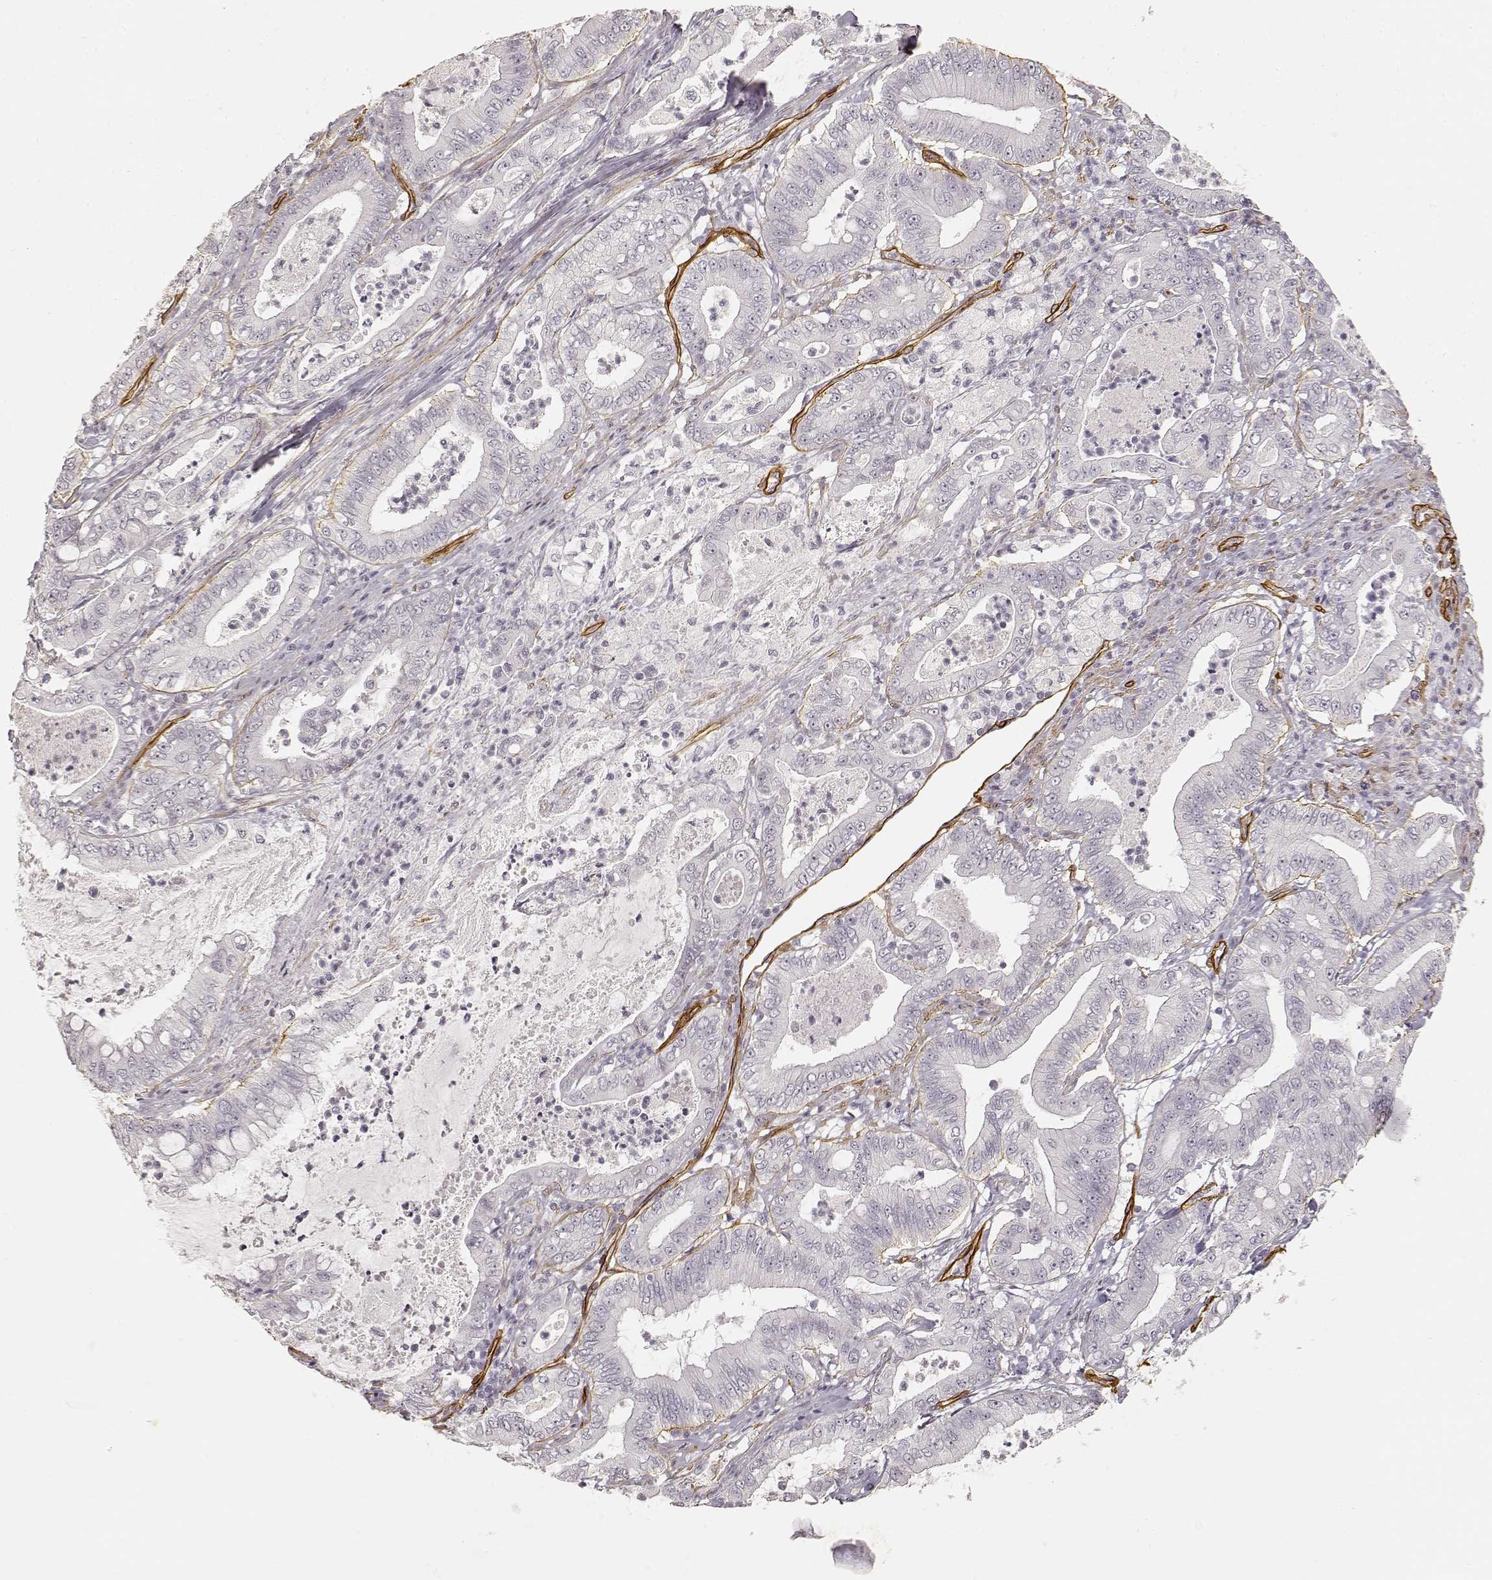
{"staining": {"intensity": "negative", "quantity": "none", "location": "none"}, "tissue": "pancreatic cancer", "cell_type": "Tumor cells", "image_type": "cancer", "snomed": [{"axis": "morphology", "description": "Adenocarcinoma, NOS"}, {"axis": "topography", "description": "Pancreas"}], "caption": "An immunohistochemistry (IHC) histopathology image of pancreatic cancer (adenocarcinoma) is shown. There is no staining in tumor cells of pancreatic cancer (adenocarcinoma). Brightfield microscopy of immunohistochemistry stained with DAB (brown) and hematoxylin (blue), captured at high magnification.", "gene": "LAMA4", "patient": {"sex": "male", "age": 71}}